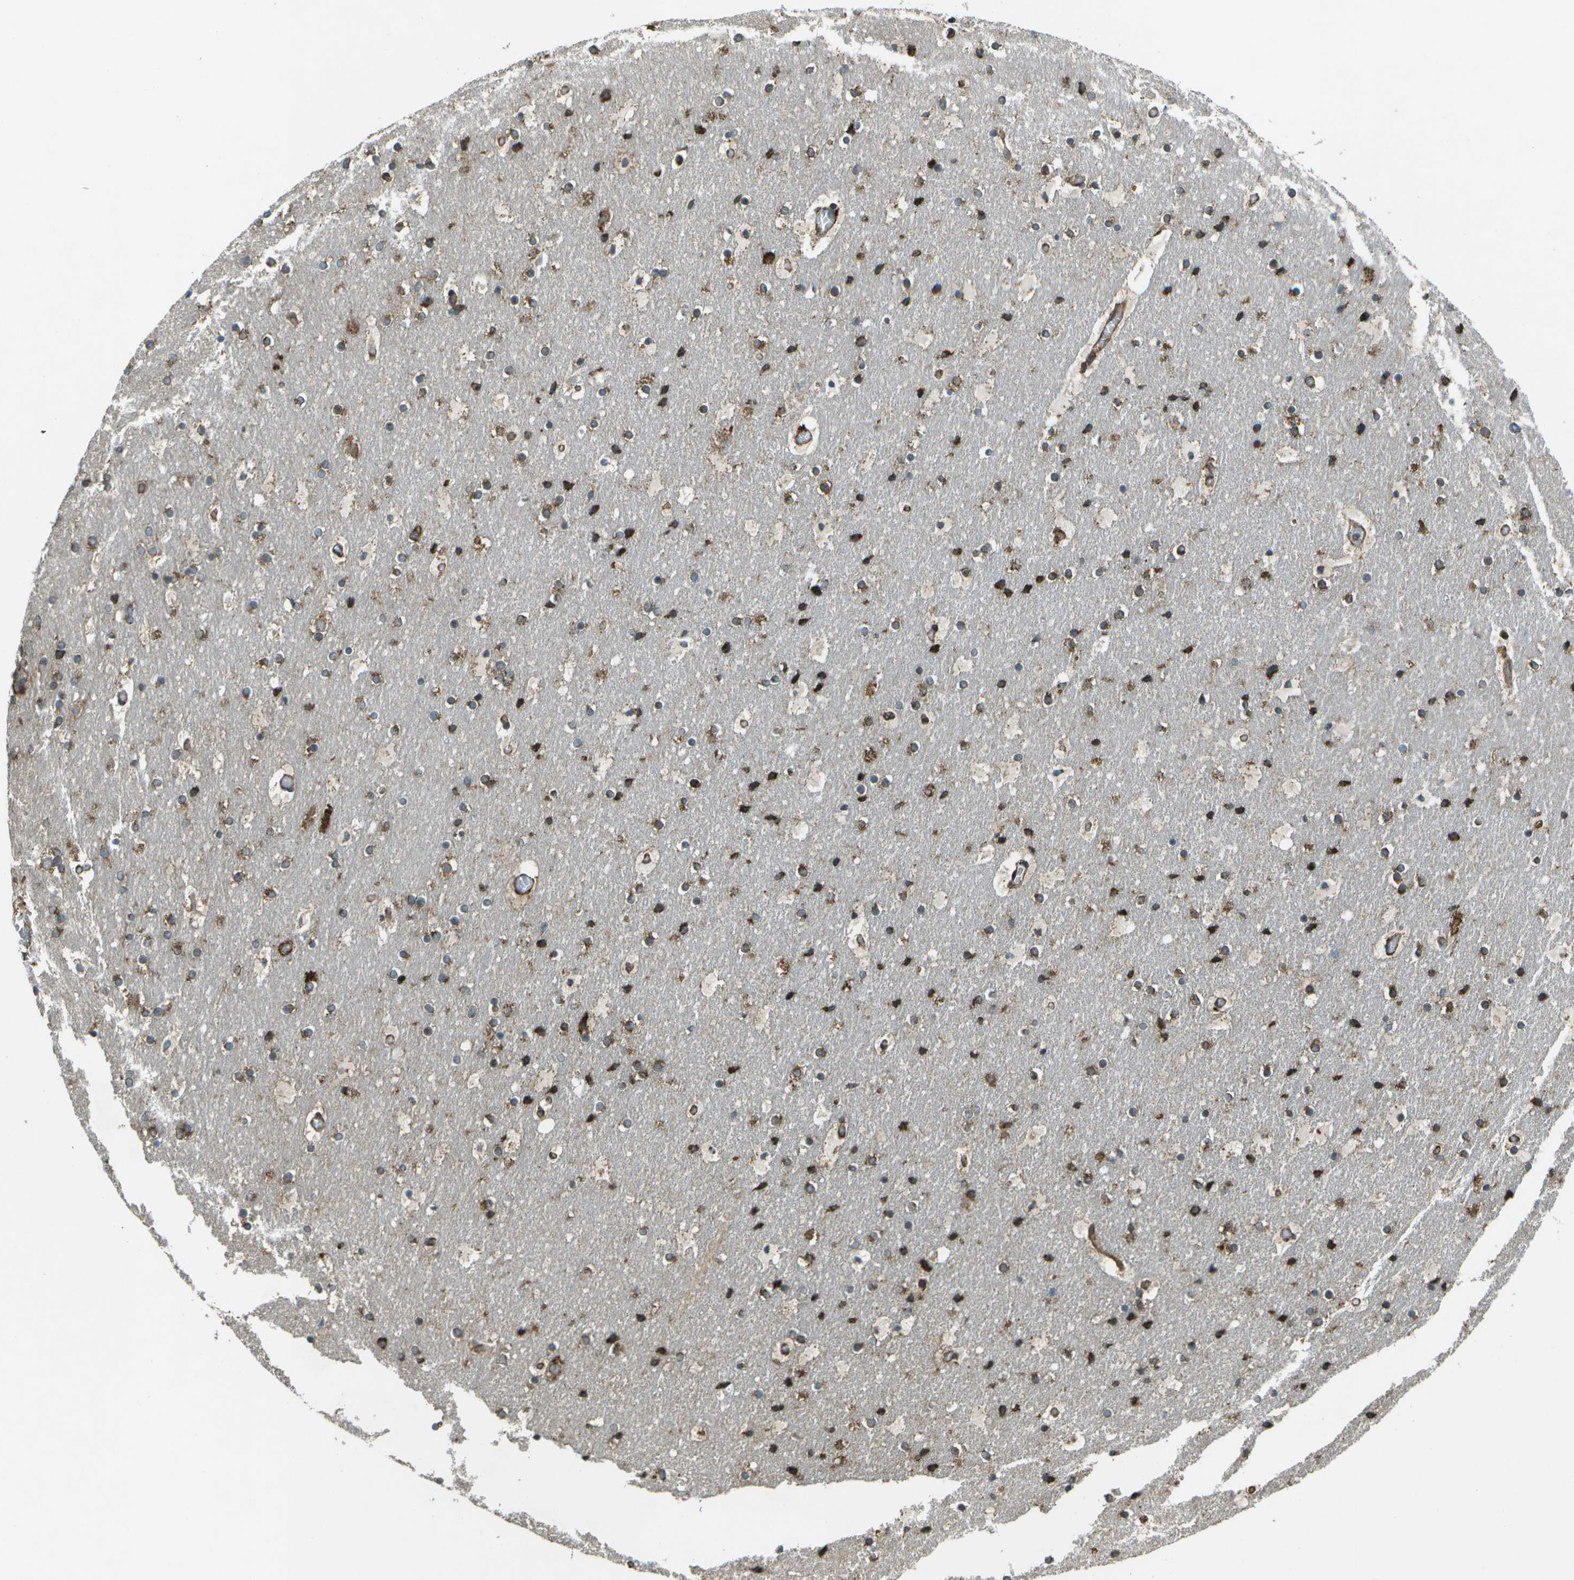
{"staining": {"intensity": "moderate", "quantity": ">75%", "location": "cytoplasmic/membranous"}, "tissue": "cerebral cortex", "cell_type": "Endothelial cells", "image_type": "normal", "snomed": [{"axis": "morphology", "description": "Normal tissue, NOS"}, {"axis": "topography", "description": "Cerebral cortex"}], "caption": "Protein expression analysis of unremarkable human cerebral cortex reveals moderate cytoplasmic/membranous positivity in about >75% of endothelial cells. (DAB (3,3'-diaminobenzidine) IHC with brightfield microscopy, high magnification).", "gene": "PDIA4", "patient": {"sex": "male", "age": 57}}